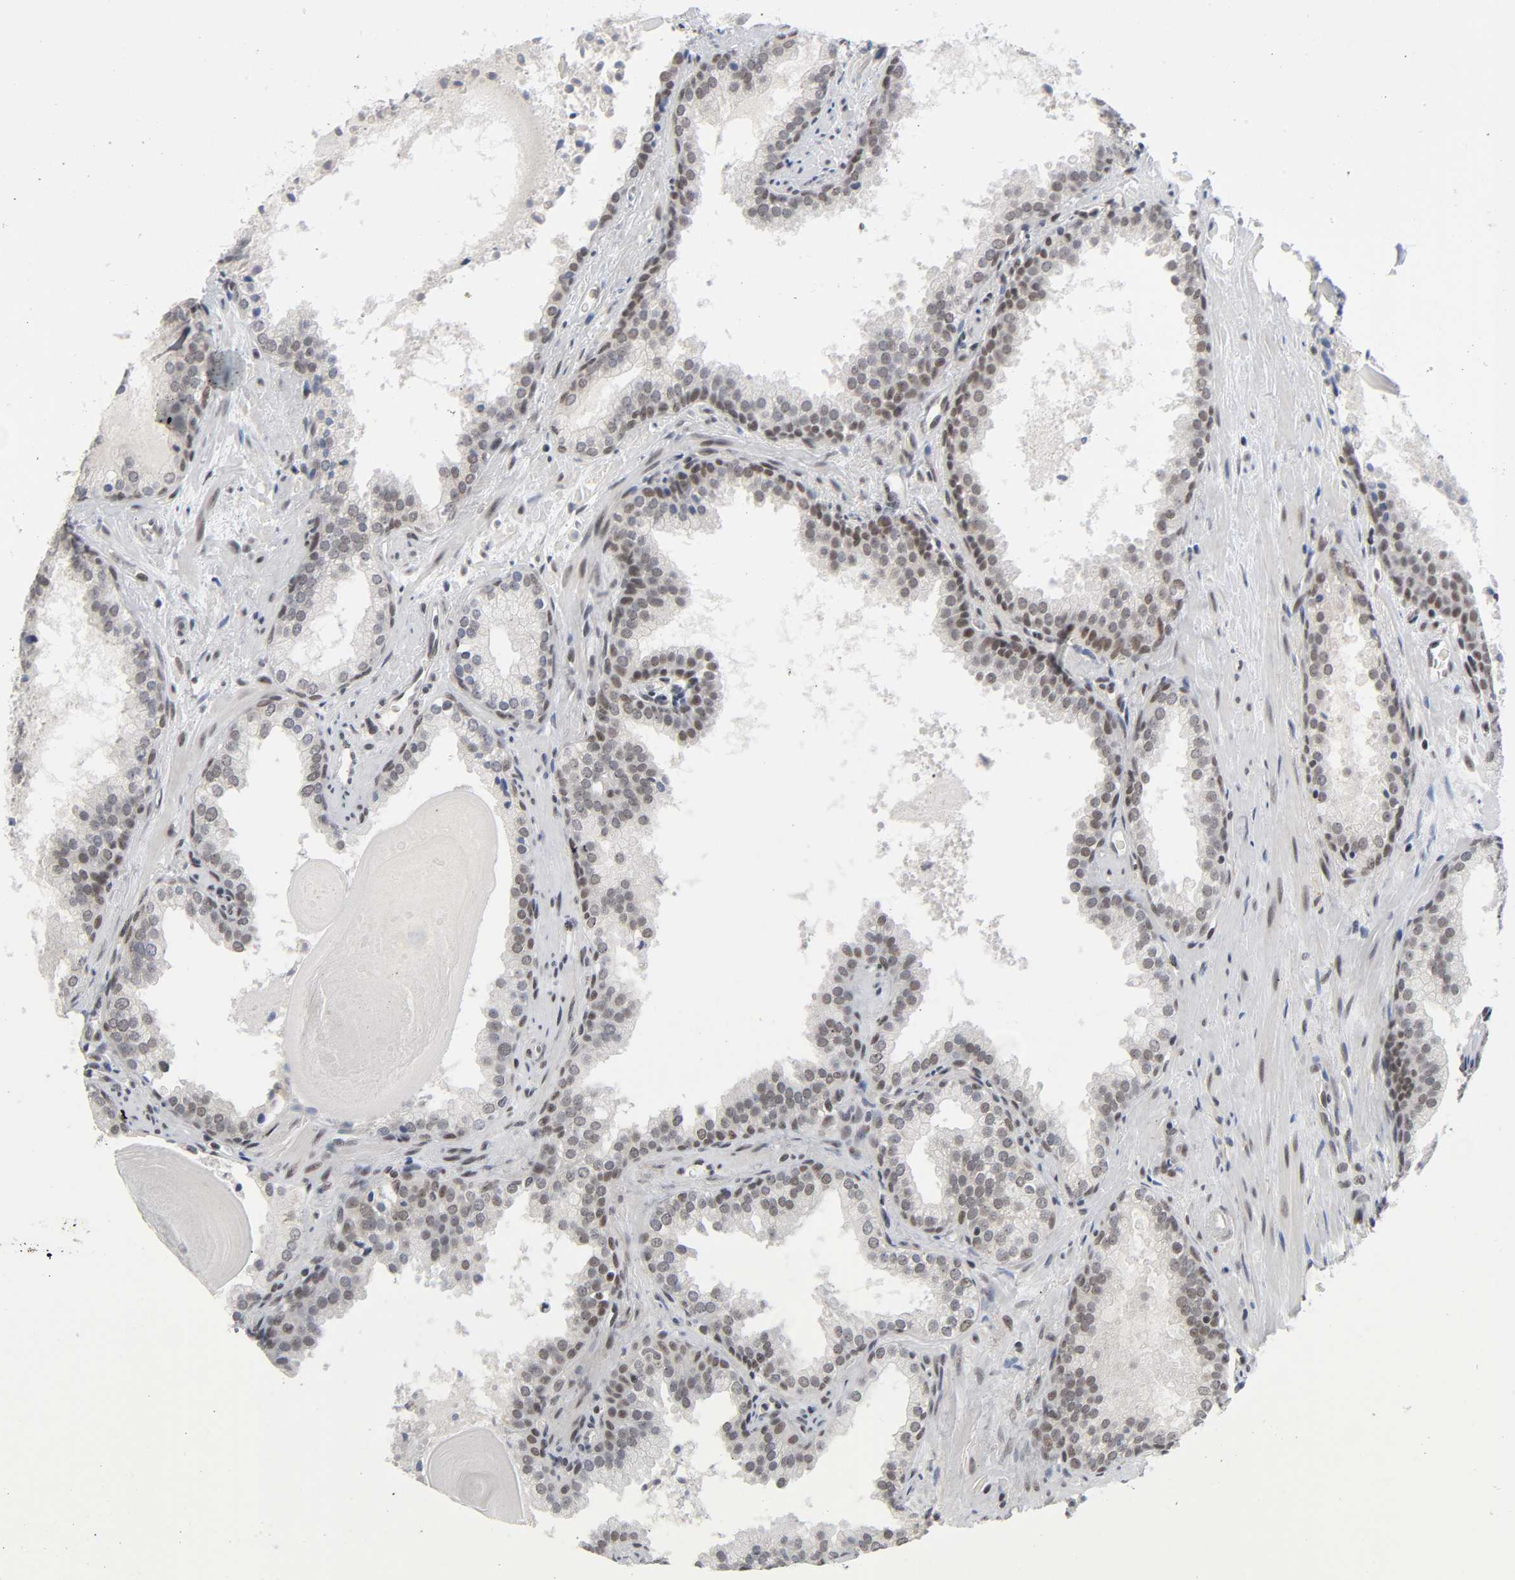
{"staining": {"intensity": "weak", "quantity": "25%-75%", "location": "cytoplasmic/membranous,nuclear"}, "tissue": "prostate cancer", "cell_type": "Tumor cells", "image_type": "cancer", "snomed": [{"axis": "morphology", "description": "Adenocarcinoma, Low grade"}, {"axis": "topography", "description": "Prostate"}], "caption": "Low-grade adenocarcinoma (prostate) was stained to show a protein in brown. There is low levels of weak cytoplasmic/membranous and nuclear expression in approximately 25%-75% of tumor cells. Using DAB (brown) and hematoxylin (blue) stains, captured at high magnification using brightfield microscopy.", "gene": "ZNF384", "patient": {"sex": "male", "age": 63}}